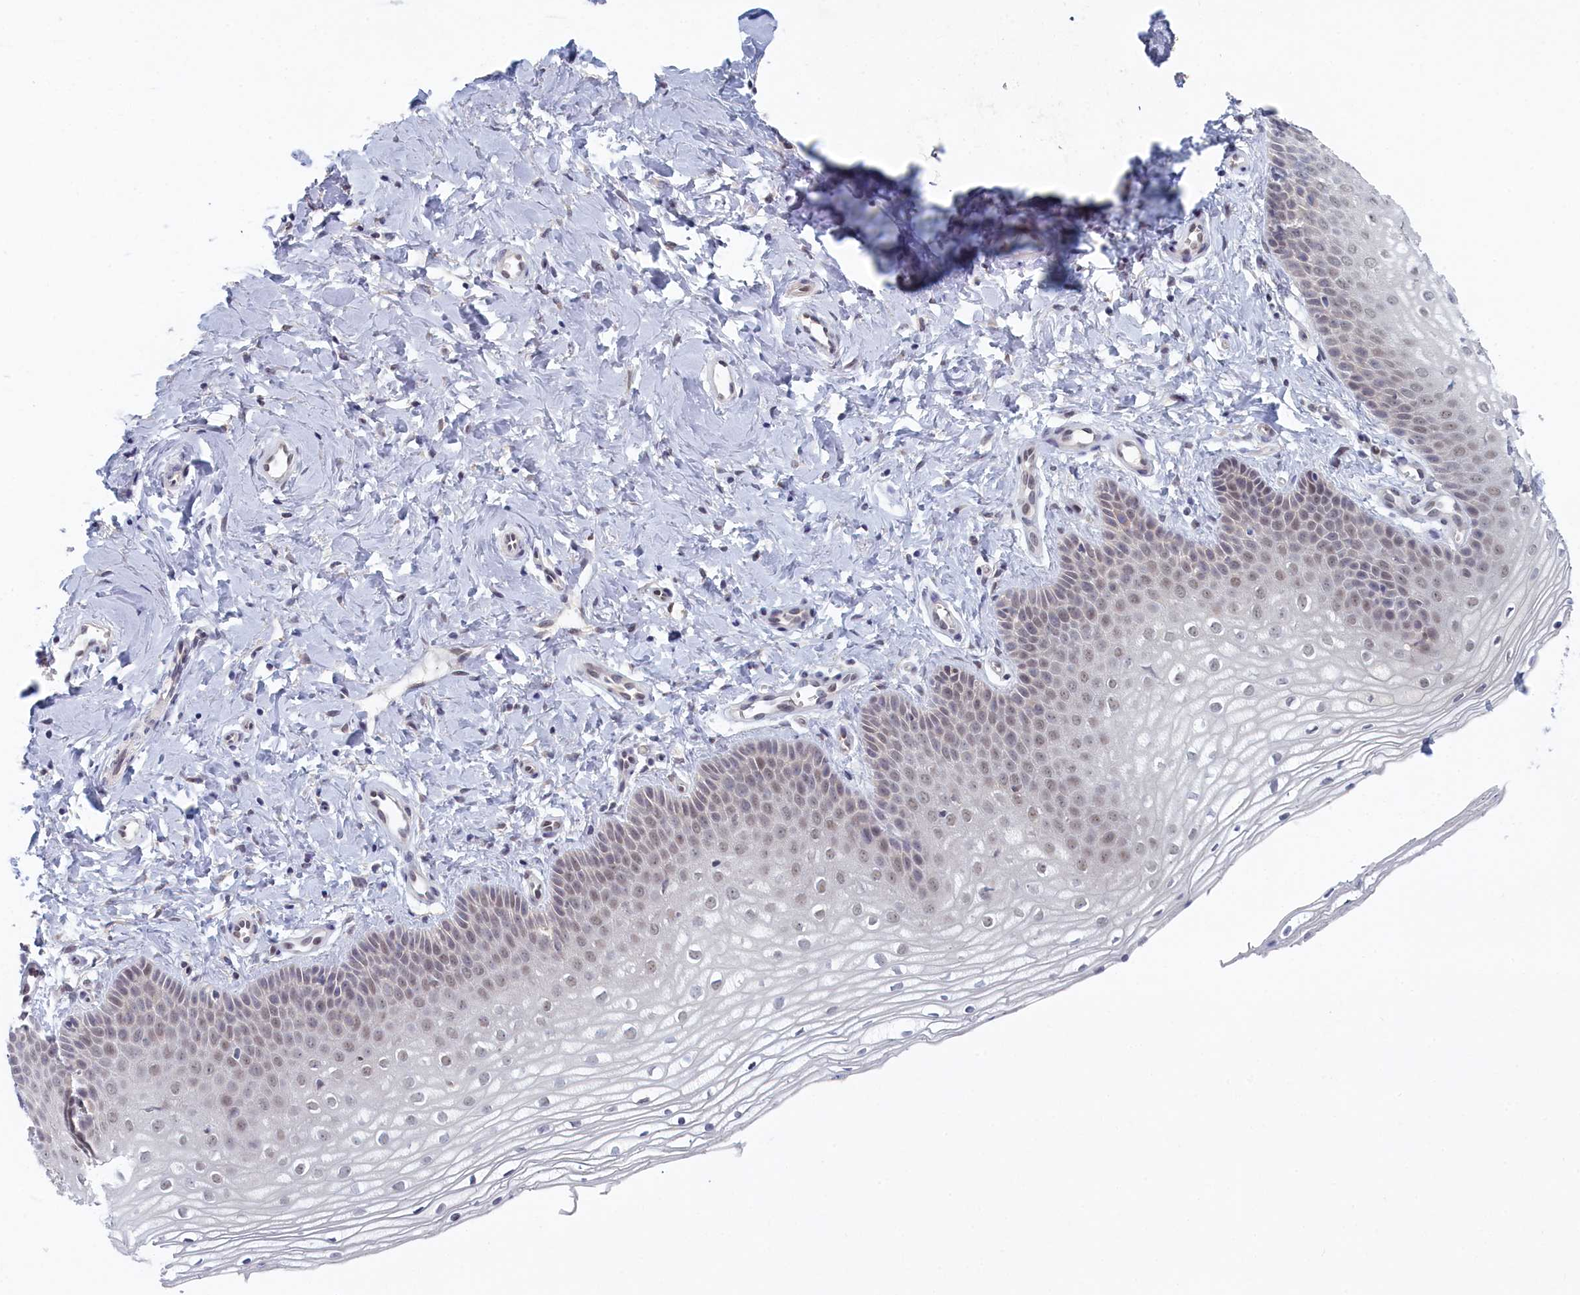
{"staining": {"intensity": "weak", "quantity": "<25%", "location": "nuclear"}, "tissue": "vagina", "cell_type": "Squamous epithelial cells", "image_type": "normal", "snomed": [{"axis": "morphology", "description": "Normal tissue, NOS"}, {"axis": "topography", "description": "Vagina"}], "caption": "Protein analysis of unremarkable vagina displays no significant staining in squamous epithelial cells. The staining is performed using DAB (3,3'-diaminobenzidine) brown chromogen with nuclei counter-stained in using hematoxylin.", "gene": "DNAJC17", "patient": {"sex": "female", "age": 68}}